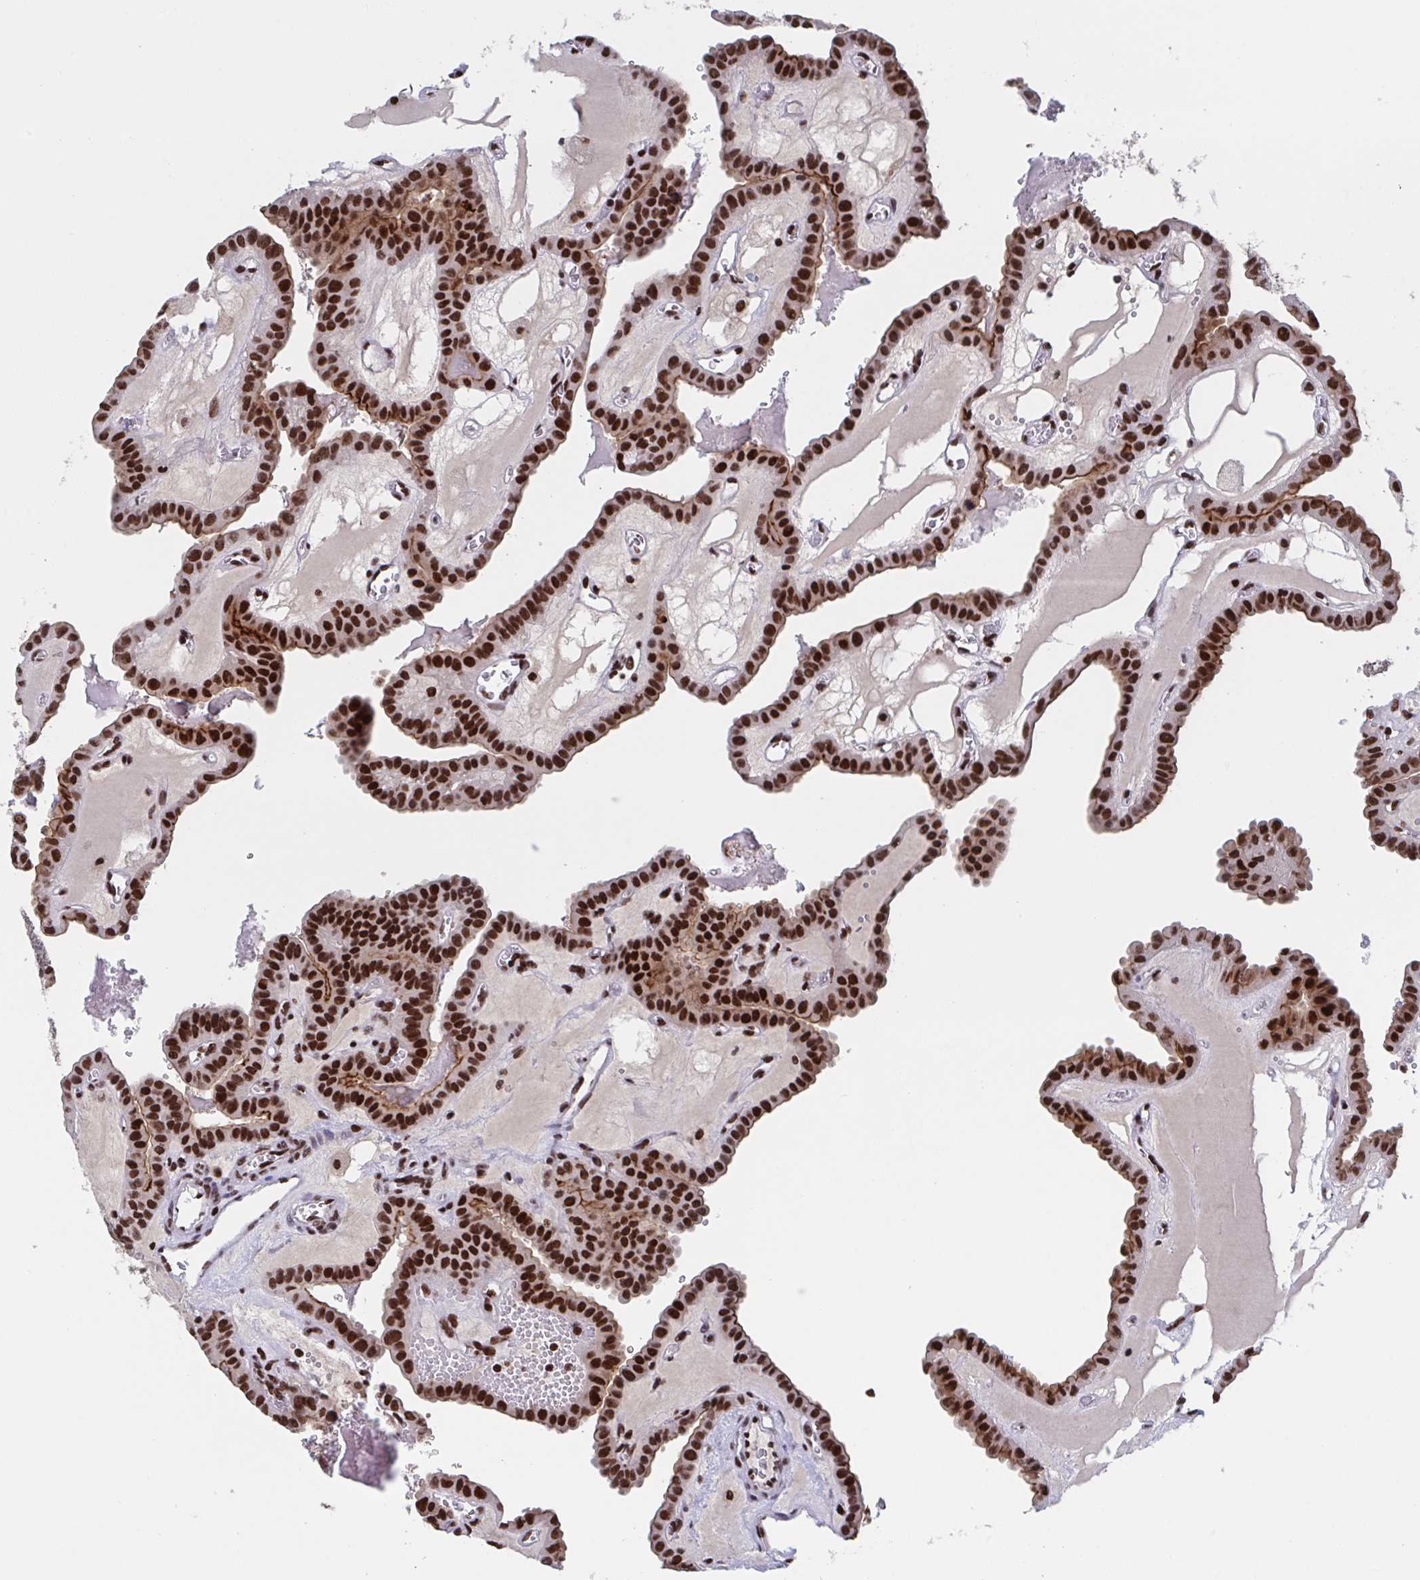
{"staining": {"intensity": "strong", "quantity": ">75%", "location": "nuclear"}, "tissue": "thyroid cancer", "cell_type": "Tumor cells", "image_type": "cancer", "snomed": [{"axis": "morphology", "description": "Papillary adenocarcinoma, NOS"}, {"axis": "topography", "description": "Thyroid gland"}], "caption": "Immunohistochemistry of thyroid cancer displays high levels of strong nuclear expression in about >75% of tumor cells.", "gene": "ZNF607", "patient": {"sex": "male", "age": 87}}